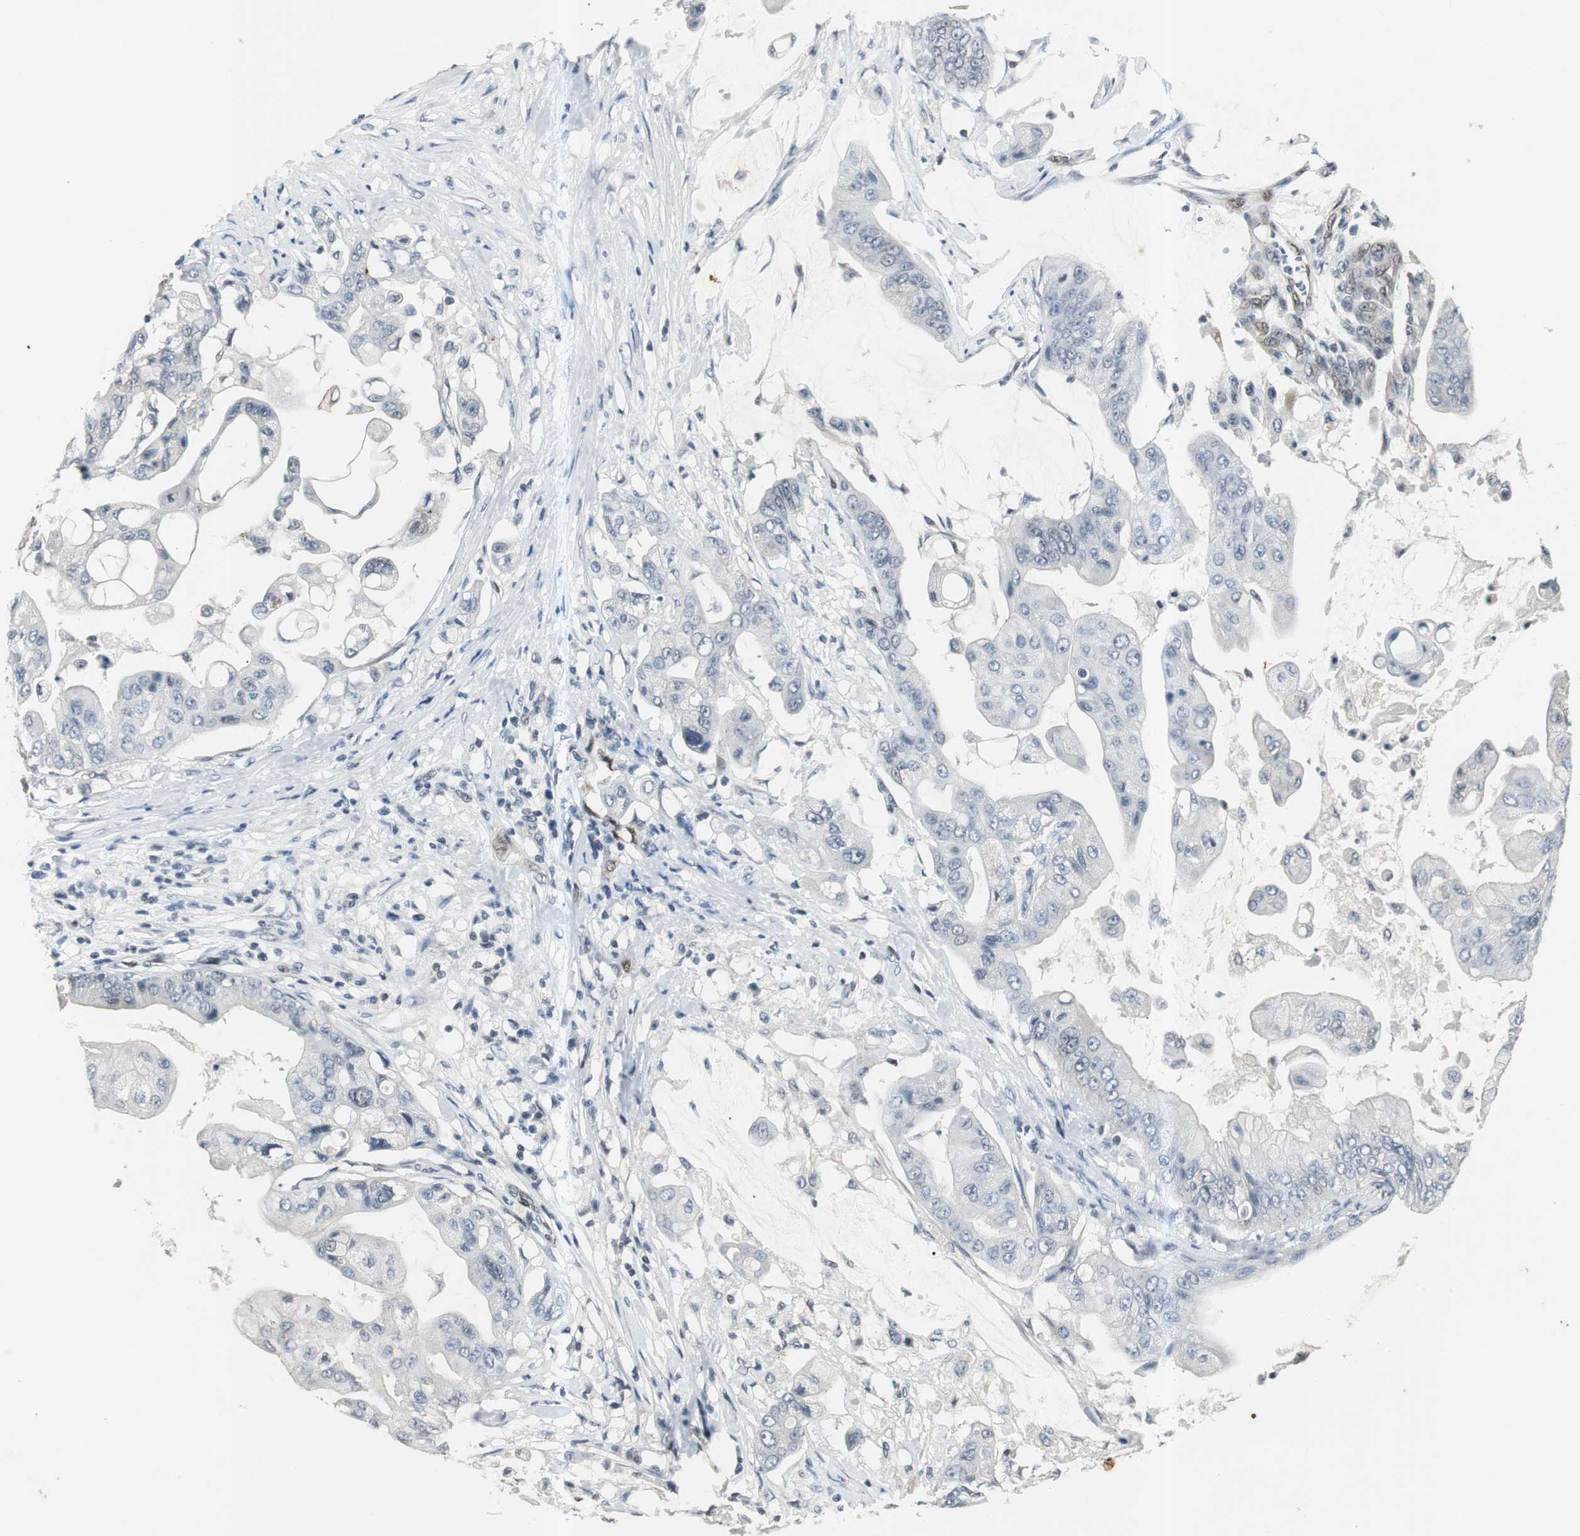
{"staining": {"intensity": "negative", "quantity": "none", "location": "none"}, "tissue": "pancreatic cancer", "cell_type": "Tumor cells", "image_type": "cancer", "snomed": [{"axis": "morphology", "description": "Adenocarcinoma, NOS"}, {"axis": "topography", "description": "Pancreas"}], "caption": "The IHC image has no significant staining in tumor cells of pancreatic cancer tissue.", "gene": "SMAD1", "patient": {"sex": "female", "age": 75}}